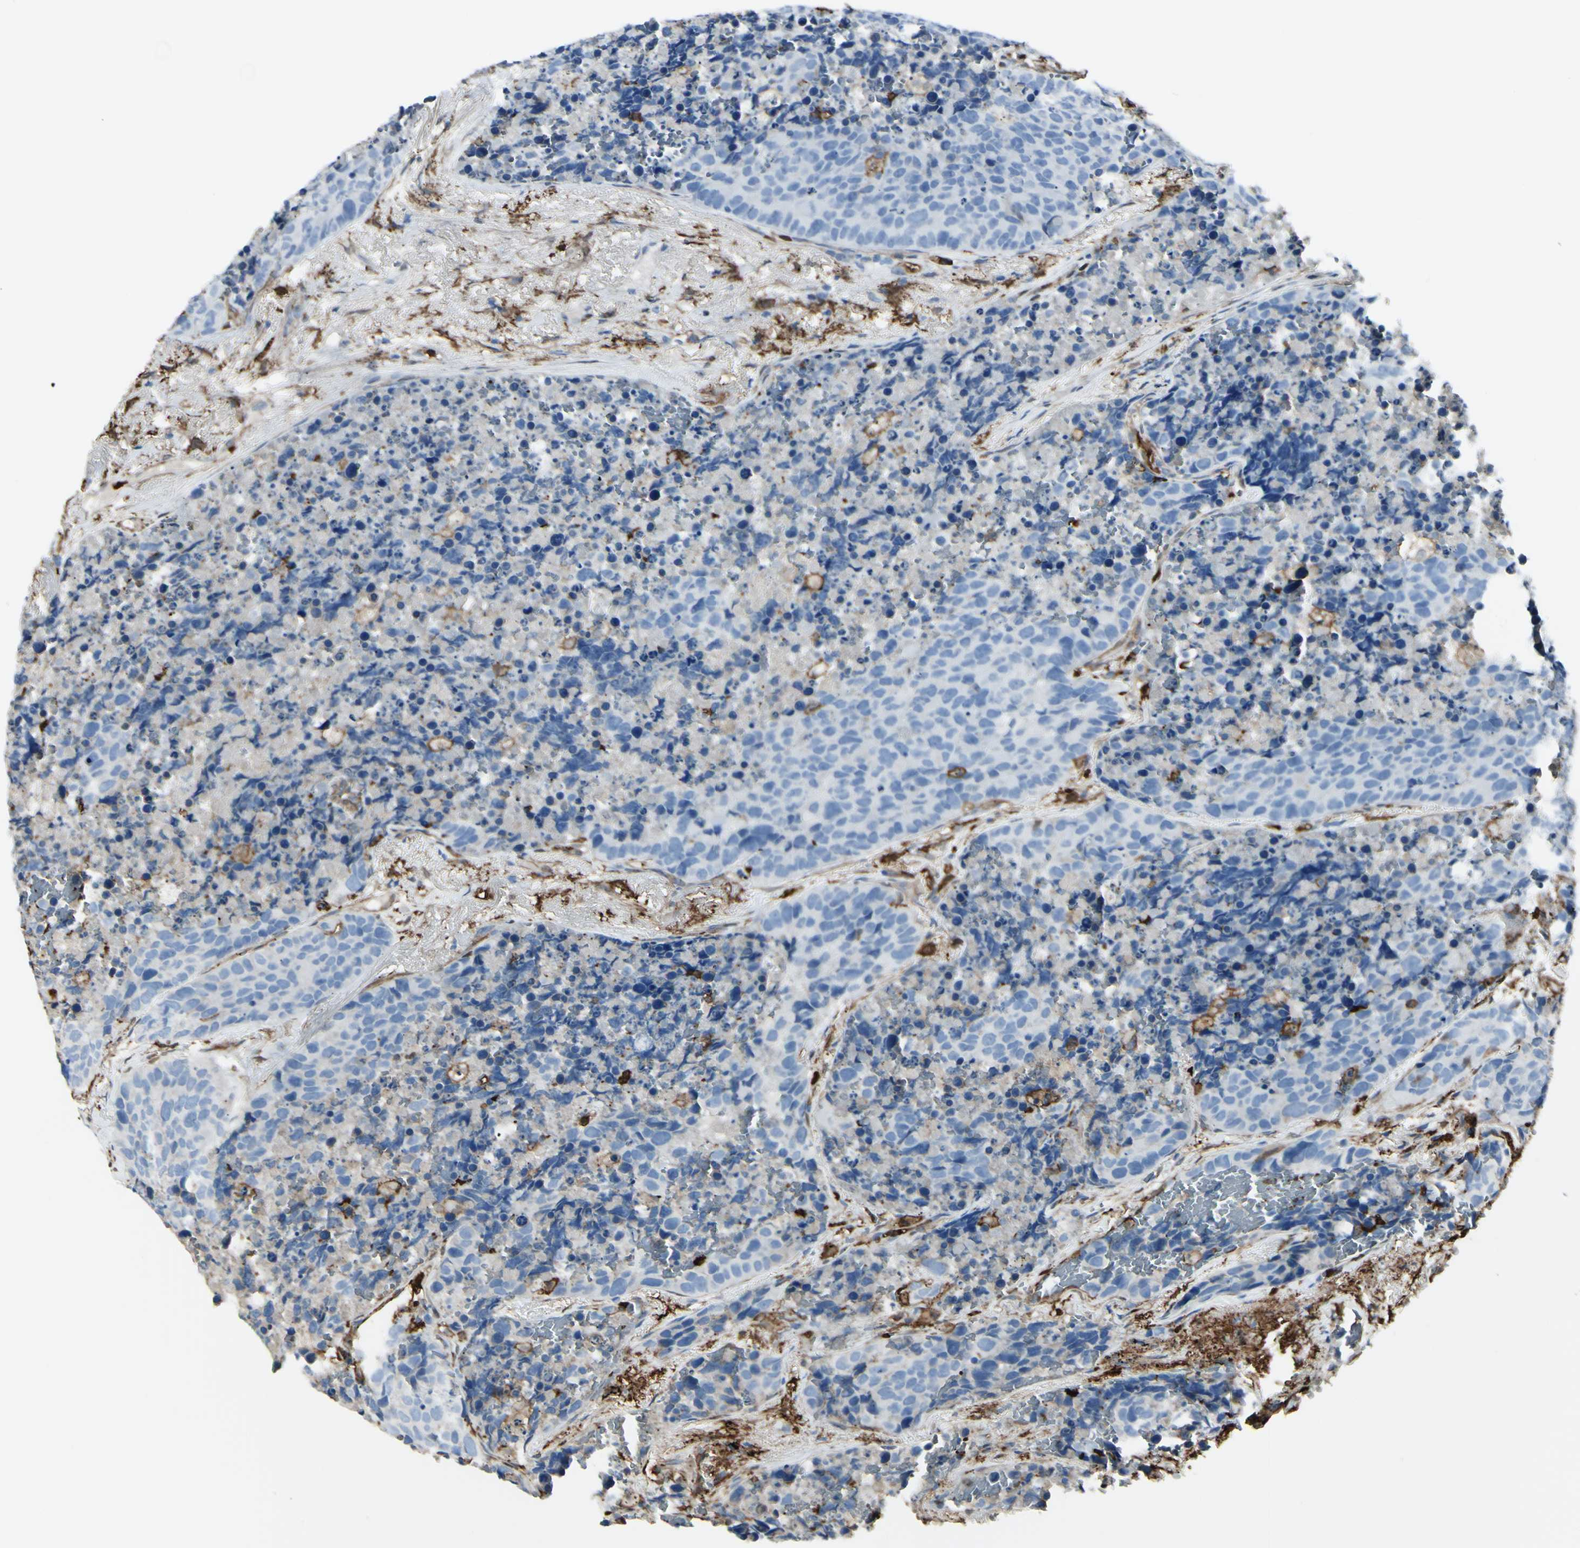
{"staining": {"intensity": "negative", "quantity": "none", "location": "none"}, "tissue": "carcinoid", "cell_type": "Tumor cells", "image_type": "cancer", "snomed": [{"axis": "morphology", "description": "Carcinoid, malignant, NOS"}, {"axis": "topography", "description": "Lung"}], "caption": "The IHC micrograph has no significant expression in tumor cells of malignant carcinoid tissue.", "gene": "GSN", "patient": {"sex": "male", "age": 60}}